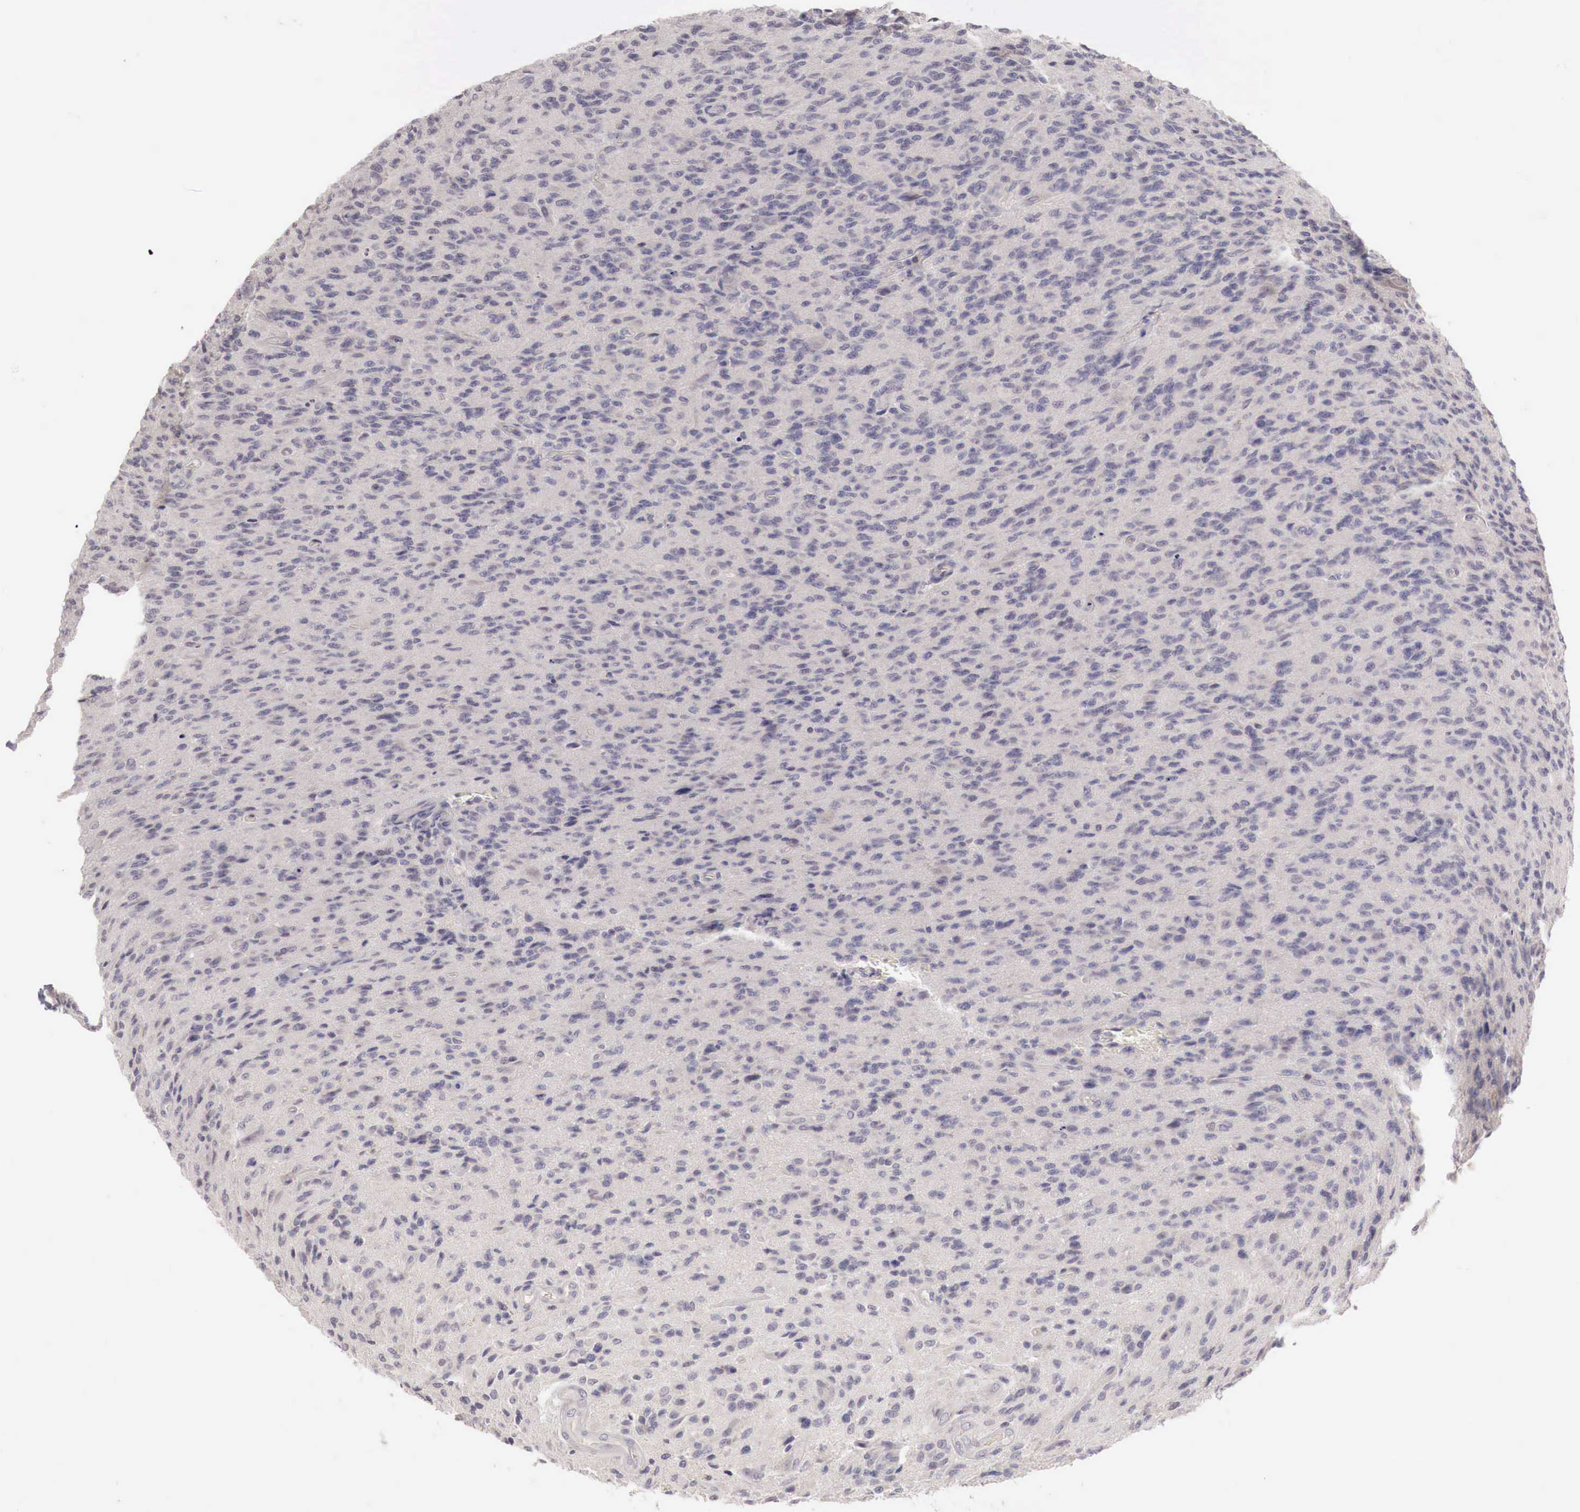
{"staining": {"intensity": "negative", "quantity": "none", "location": "none"}, "tissue": "glioma", "cell_type": "Tumor cells", "image_type": "cancer", "snomed": [{"axis": "morphology", "description": "Glioma, malignant, High grade"}, {"axis": "topography", "description": "Brain"}], "caption": "Micrograph shows no protein expression in tumor cells of malignant glioma (high-grade) tissue. (DAB (3,3'-diaminobenzidine) immunohistochemistry (IHC), high magnification).", "gene": "GATA1", "patient": {"sex": "male", "age": 36}}